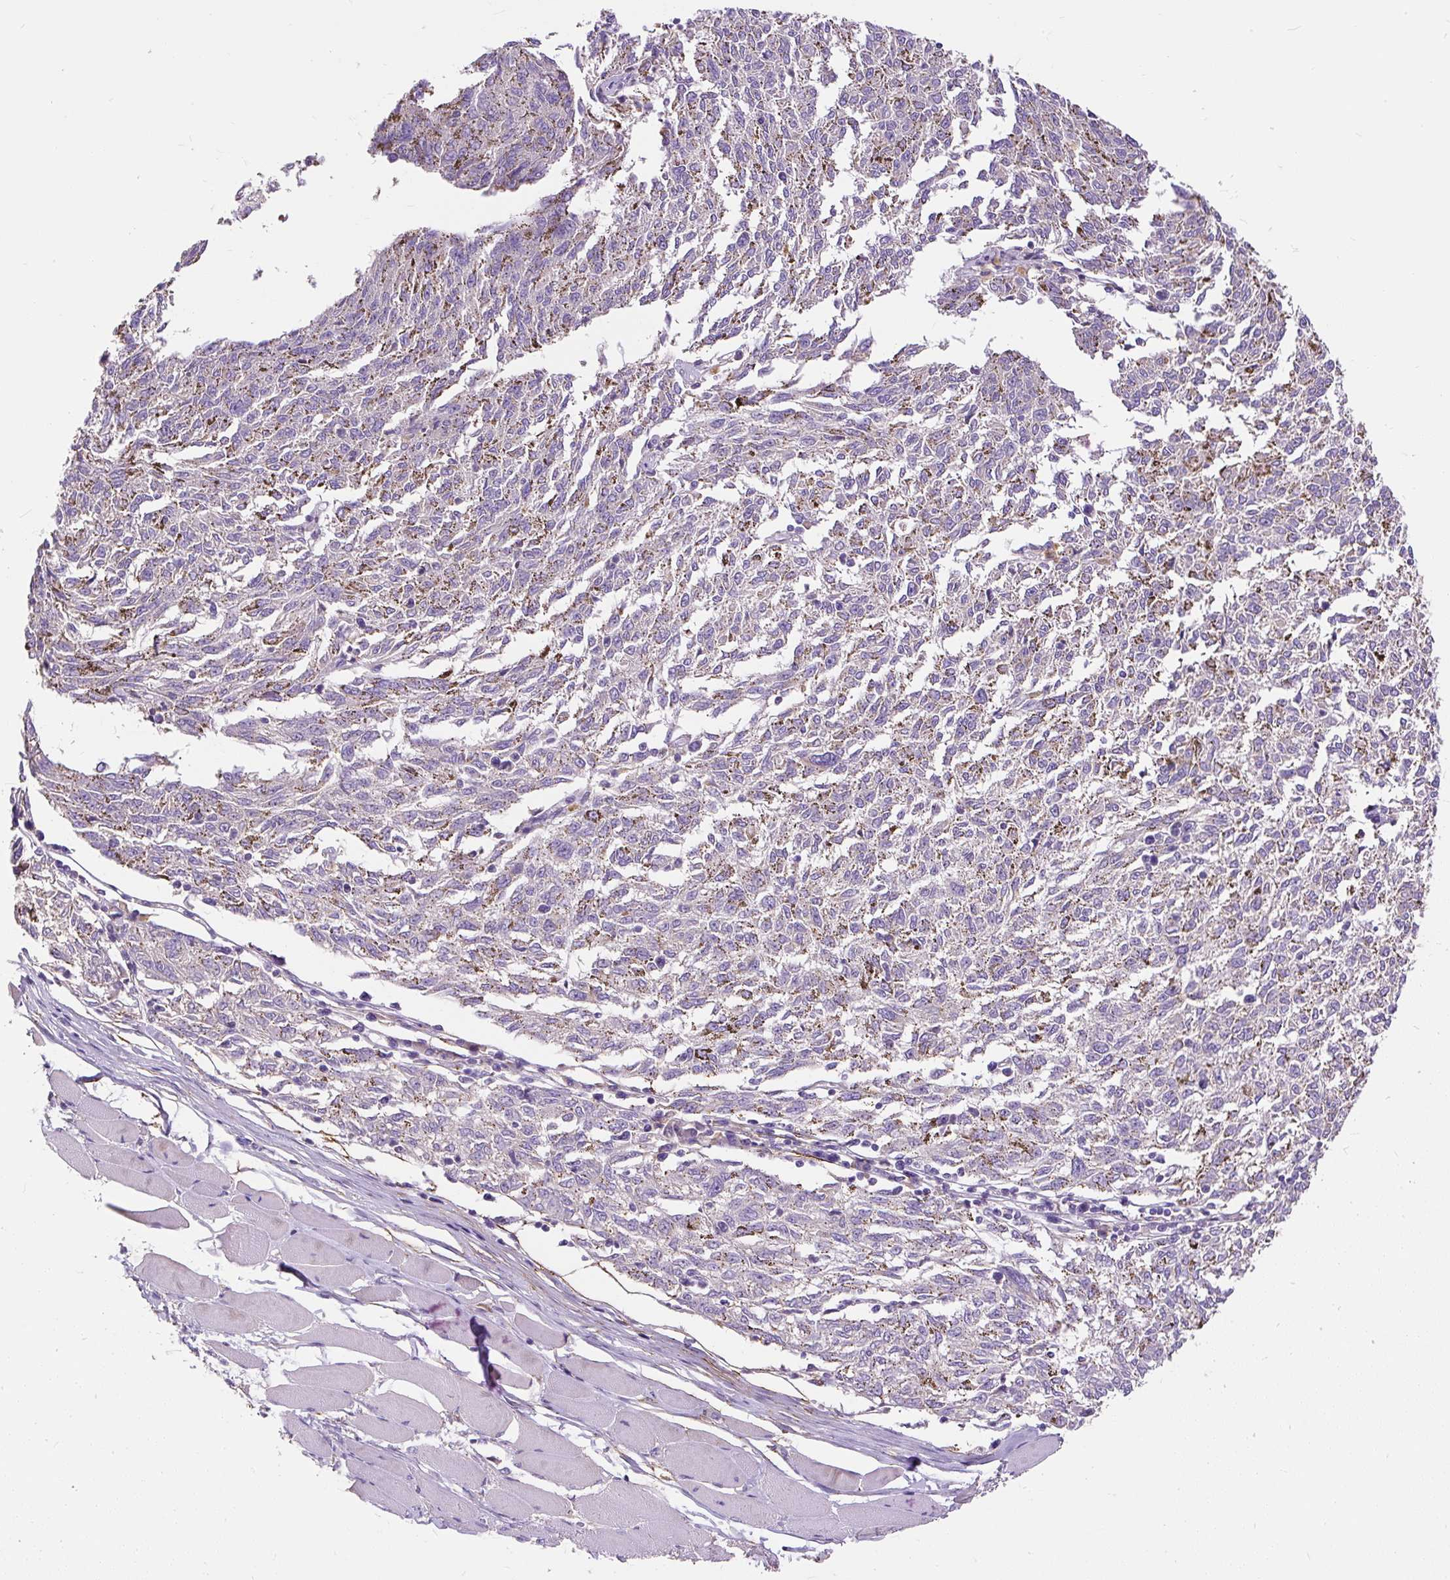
{"staining": {"intensity": "negative", "quantity": "none", "location": "none"}, "tissue": "melanoma", "cell_type": "Tumor cells", "image_type": "cancer", "snomed": [{"axis": "morphology", "description": "Malignant melanoma, NOS"}, {"axis": "topography", "description": "Skin"}], "caption": "An immunohistochemistry photomicrograph of malignant melanoma is shown. There is no staining in tumor cells of malignant melanoma. Brightfield microscopy of immunohistochemistry (IHC) stained with DAB (3,3'-diaminobenzidine) (brown) and hematoxylin (blue), captured at high magnification.", "gene": "GBX1", "patient": {"sex": "female", "age": 72}}